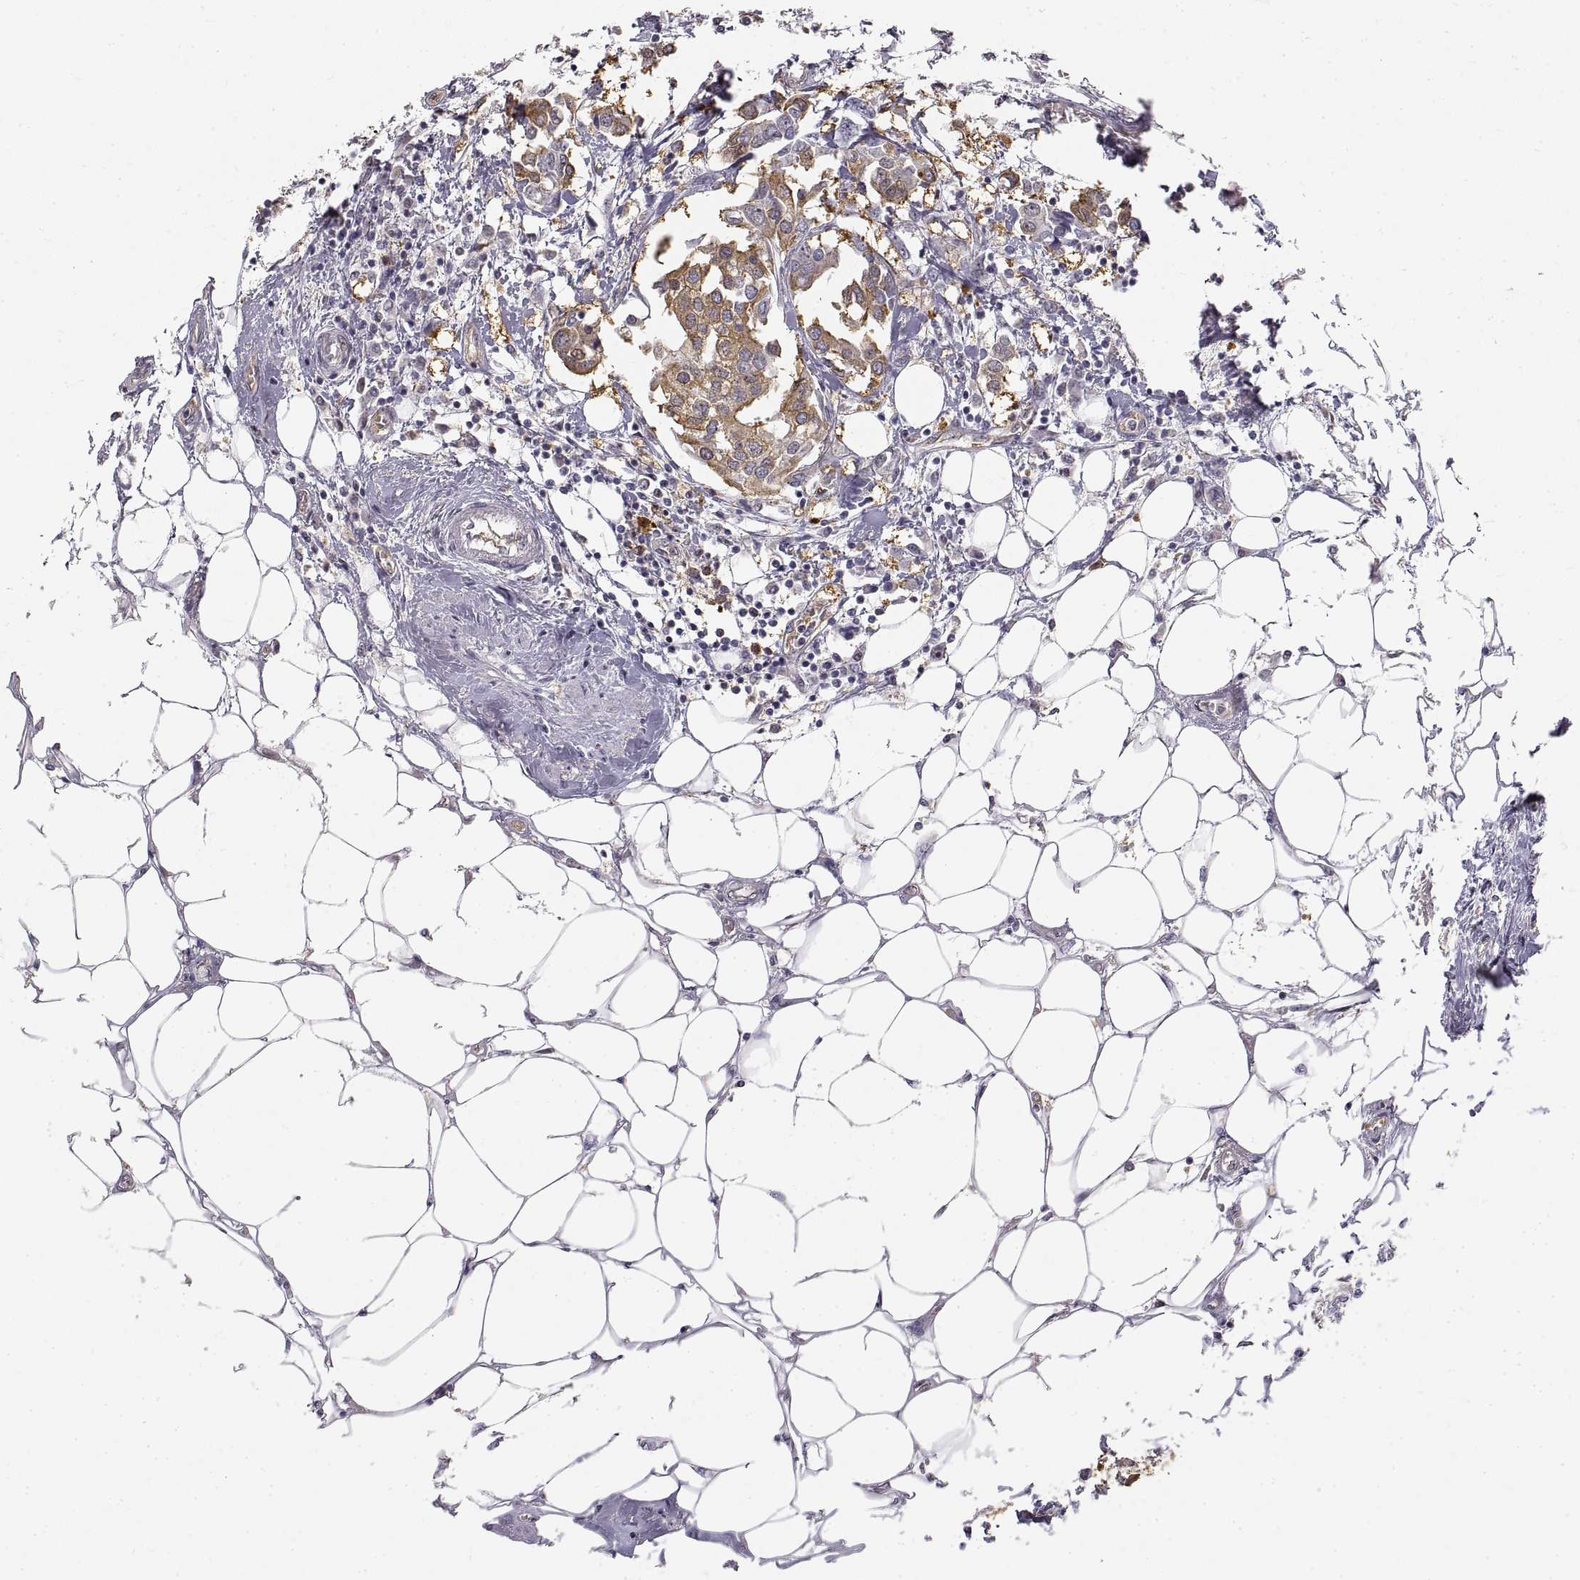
{"staining": {"intensity": "moderate", "quantity": "<25%", "location": "cytoplasmic/membranous"}, "tissue": "breast cancer", "cell_type": "Tumor cells", "image_type": "cancer", "snomed": [{"axis": "morphology", "description": "Duct carcinoma"}, {"axis": "topography", "description": "Breast"}], "caption": "Human breast cancer (infiltrating ductal carcinoma) stained with a protein marker exhibits moderate staining in tumor cells.", "gene": "HSP90AB1", "patient": {"sex": "female", "age": 83}}